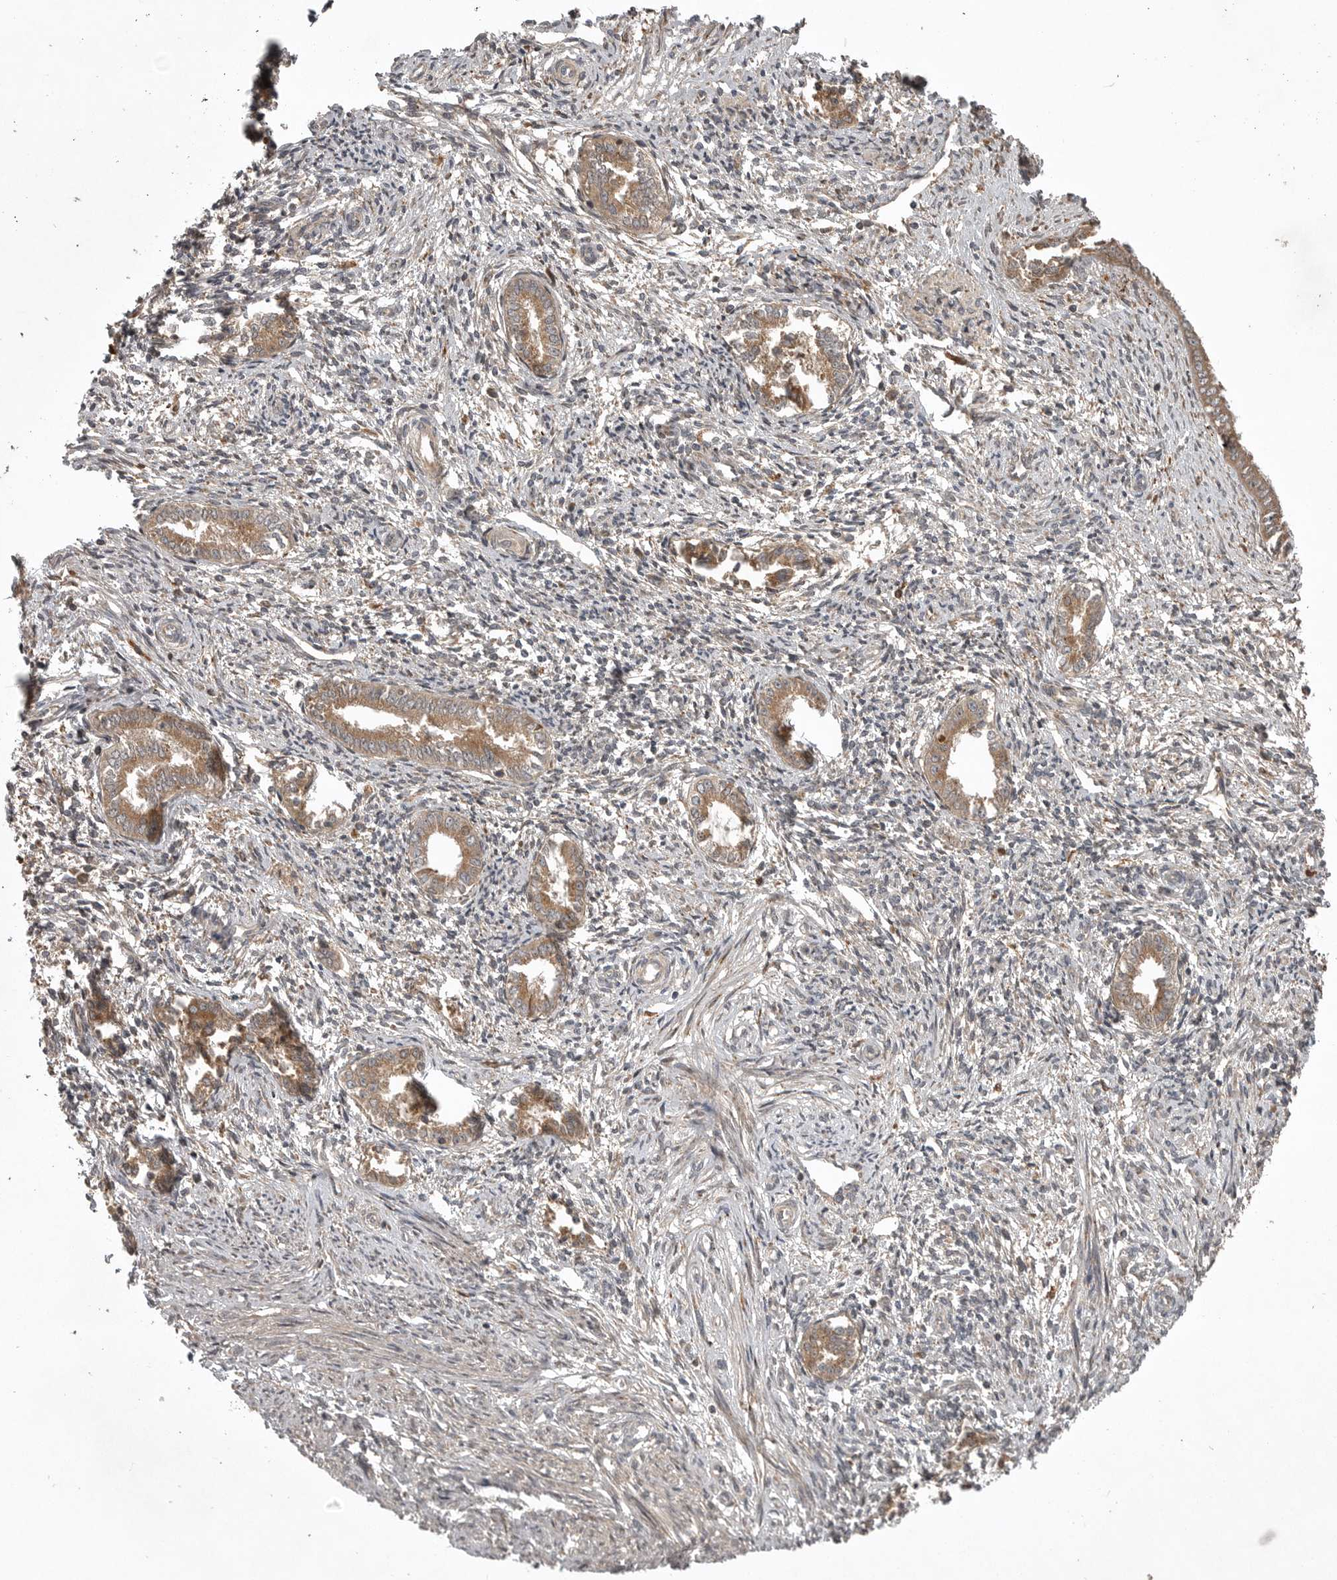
{"staining": {"intensity": "weak", "quantity": "25%-75%", "location": "cytoplasmic/membranous"}, "tissue": "endometrium", "cell_type": "Cells in endometrial stroma", "image_type": "normal", "snomed": [{"axis": "morphology", "description": "Normal tissue, NOS"}, {"axis": "topography", "description": "Endometrium"}], "caption": "Protein analysis of unremarkable endometrium demonstrates weak cytoplasmic/membranous staining in approximately 25%-75% of cells in endometrial stroma. The staining was performed using DAB, with brown indicating positive protein expression. Nuclei are stained blue with hematoxylin.", "gene": "GPR31", "patient": {"sex": "female", "age": 56}}